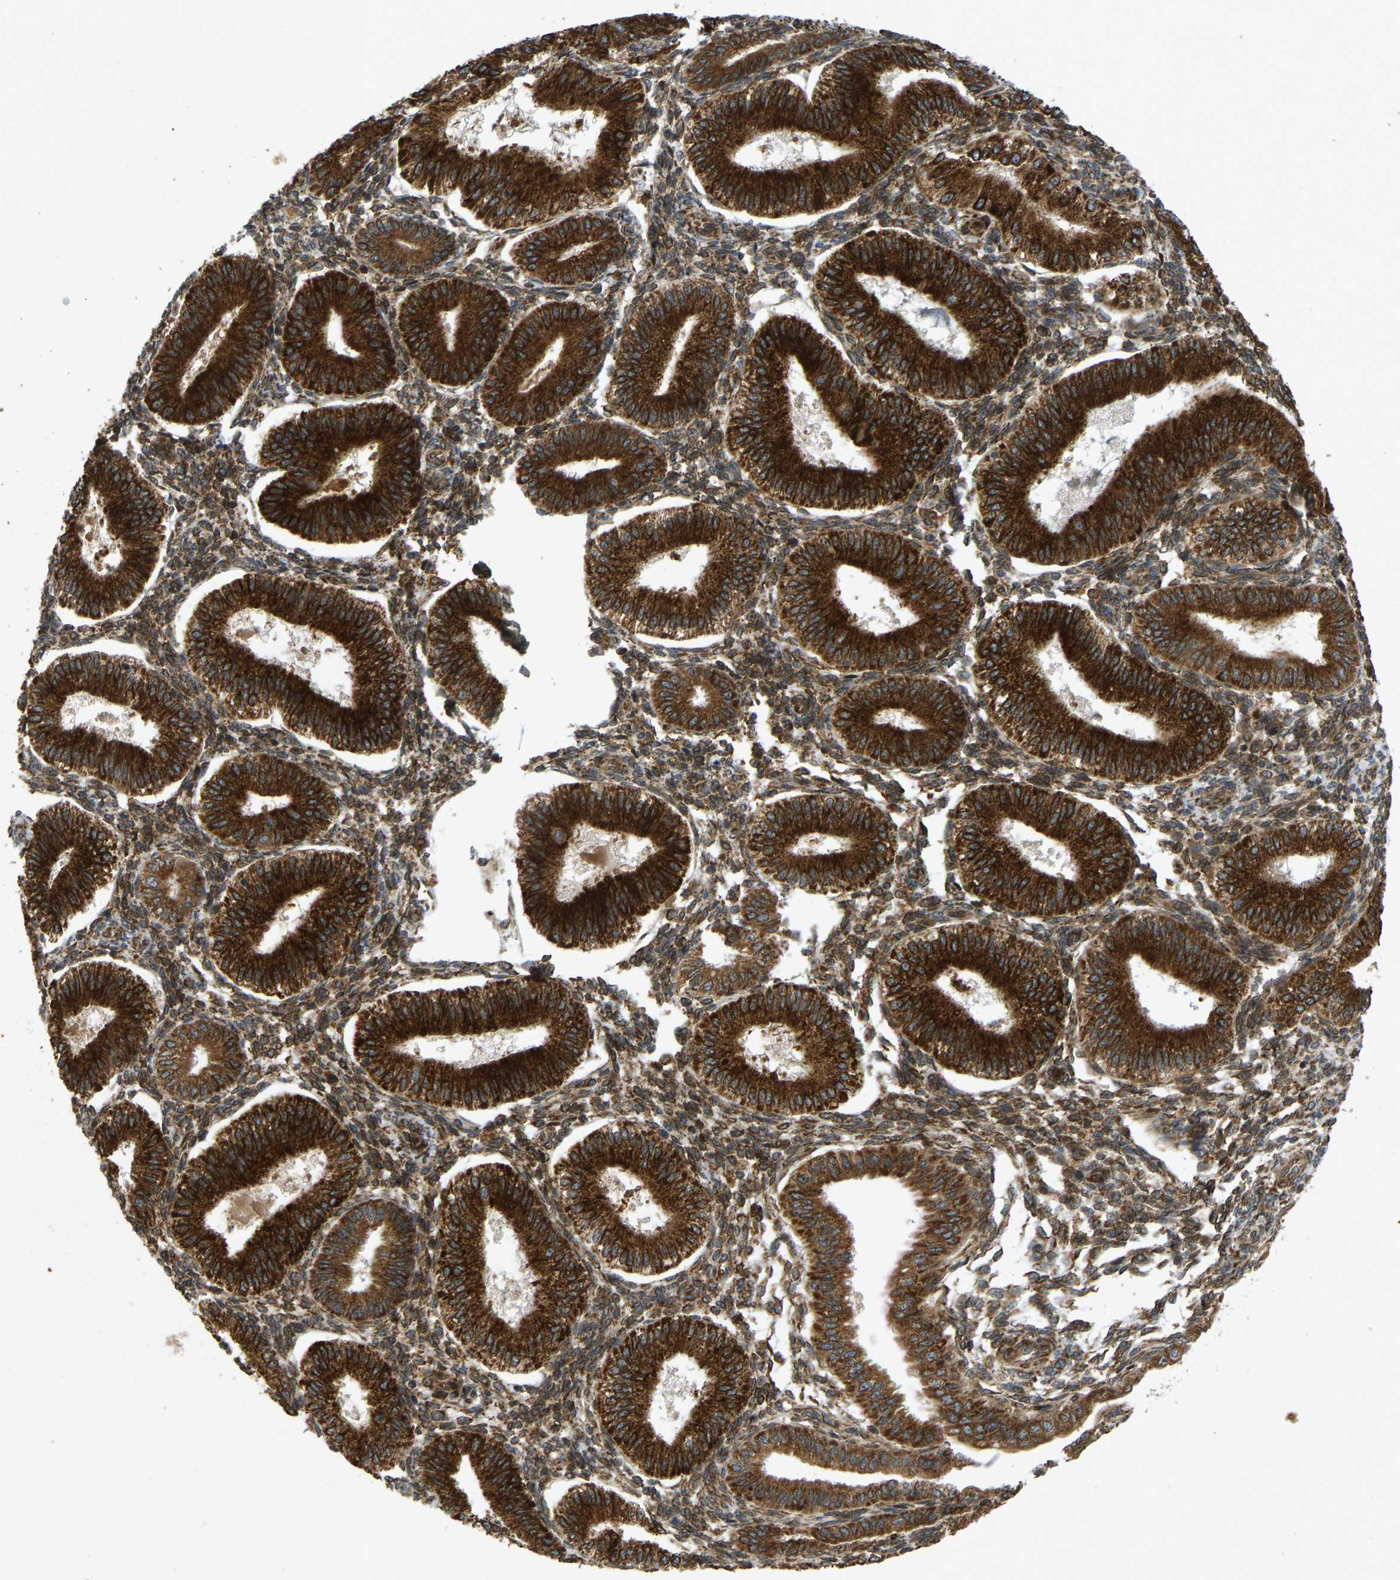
{"staining": {"intensity": "strong", "quantity": ">75%", "location": "cytoplasmic/membranous"}, "tissue": "endometrium", "cell_type": "Cells in endometrial stroma", "image_type": "normal", "snomed": [{"axis": "morphology", "description": "Normal tissue, NOS"}, {"axis": "topography", "description": "Endometrium"}], "caption": "IHC (DAB) staining of benign endometrium exhibits strong cytoplasmic/membranous protein expression in about >75% of cells in endometrial stroma. (Stains: DAB in brown, nuclei in blue, Microscopy: brightfield microscopy at high magnification).", "gene": "RPN2", "patient": {"sex": "female", "age": 39}}